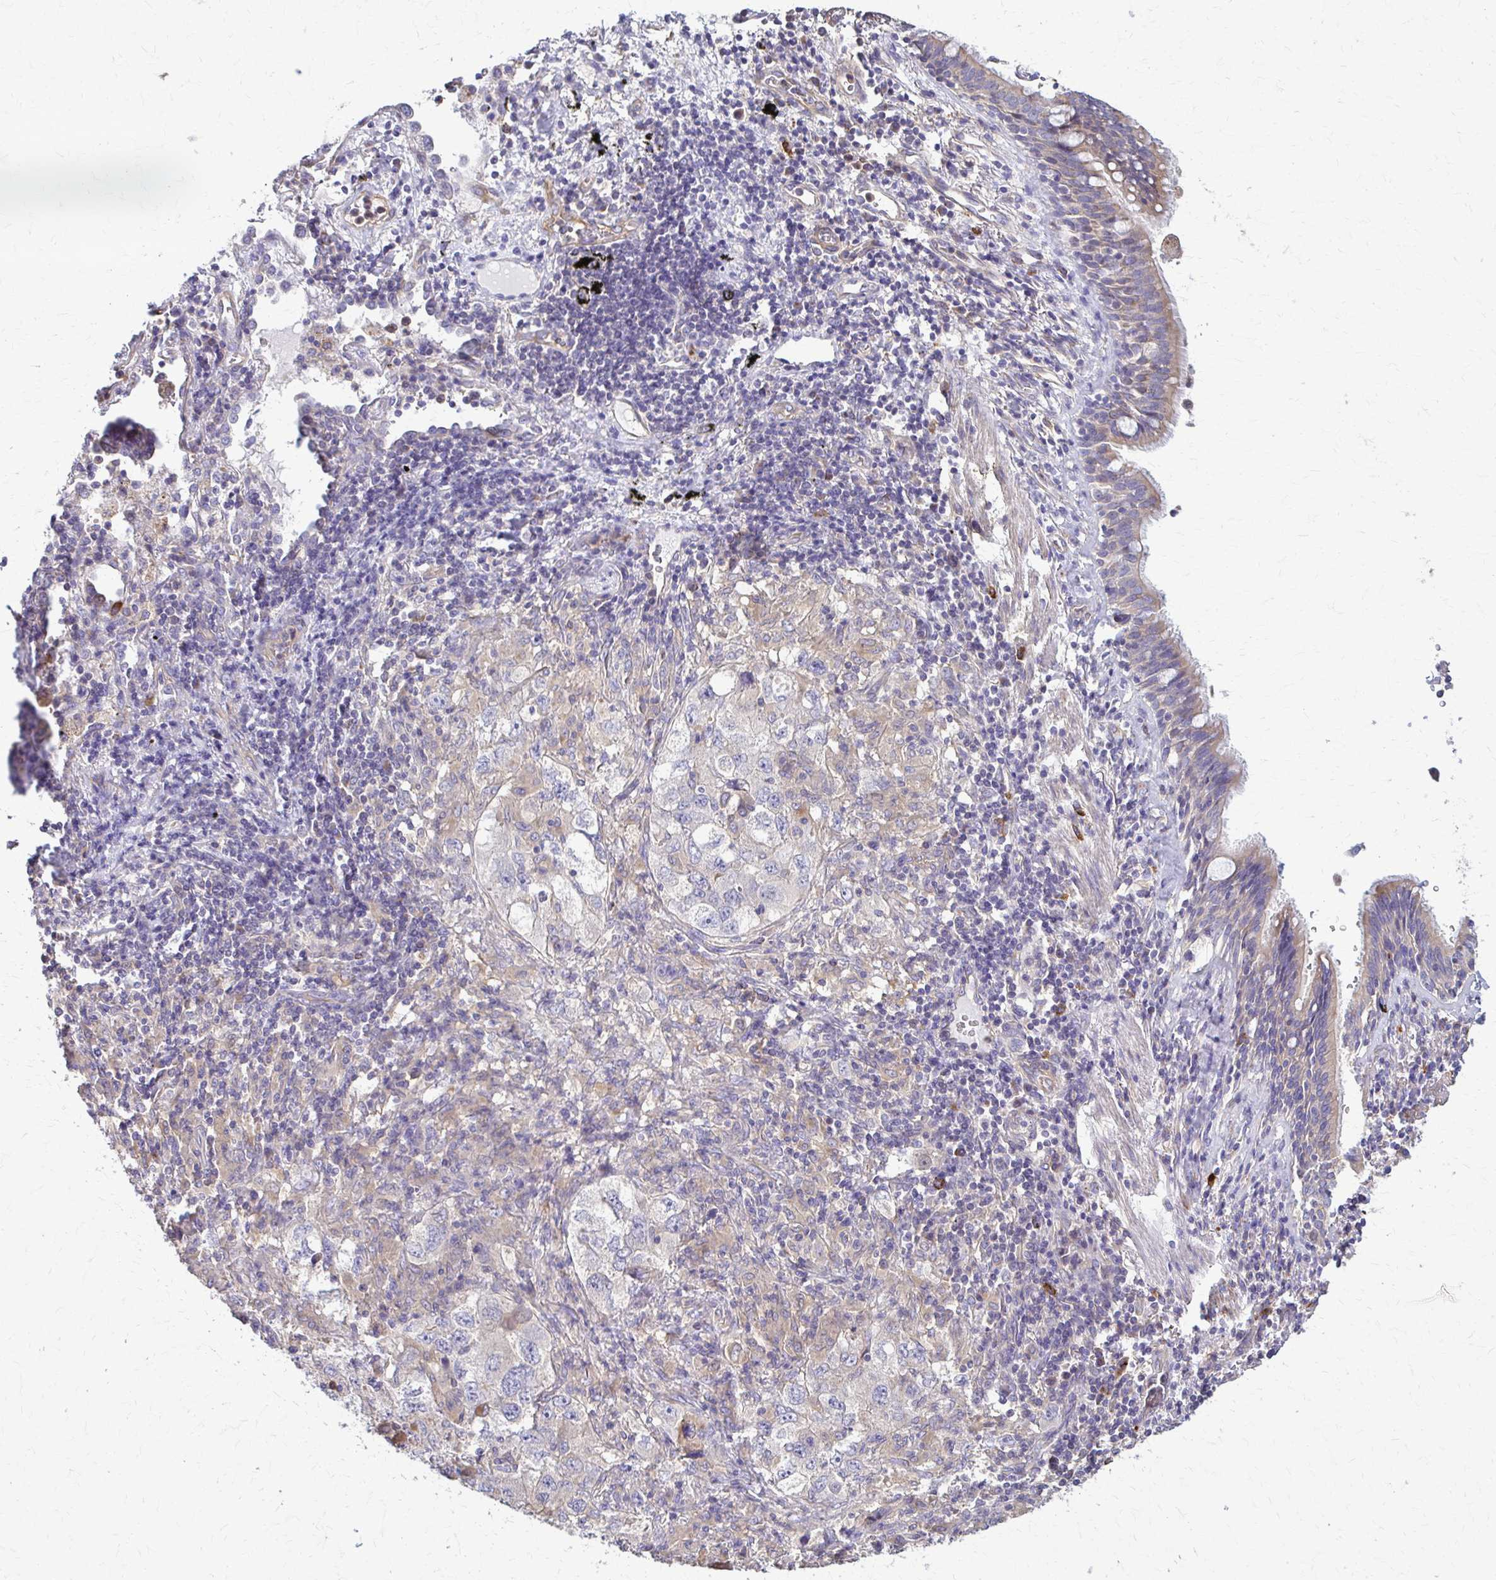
{"staining": {"intensity": "weak", "quantity": "<25%", "location": "cytoplasmic/membranous"}, "tissue": "lung cancer", "cell_type": "Tumor cells", "image_type": "cancer", "snomed": [{"axis": "morphology", "description": "Adenocarcinoma, NOS"}, {"axis": "topography", "description": "Lung"}], "caption": "Tumor cells show no significant expression in lung cancer (adenocarcinoma).", "gene": "DSP", "patient": {"sex": "female", "age": 57}}